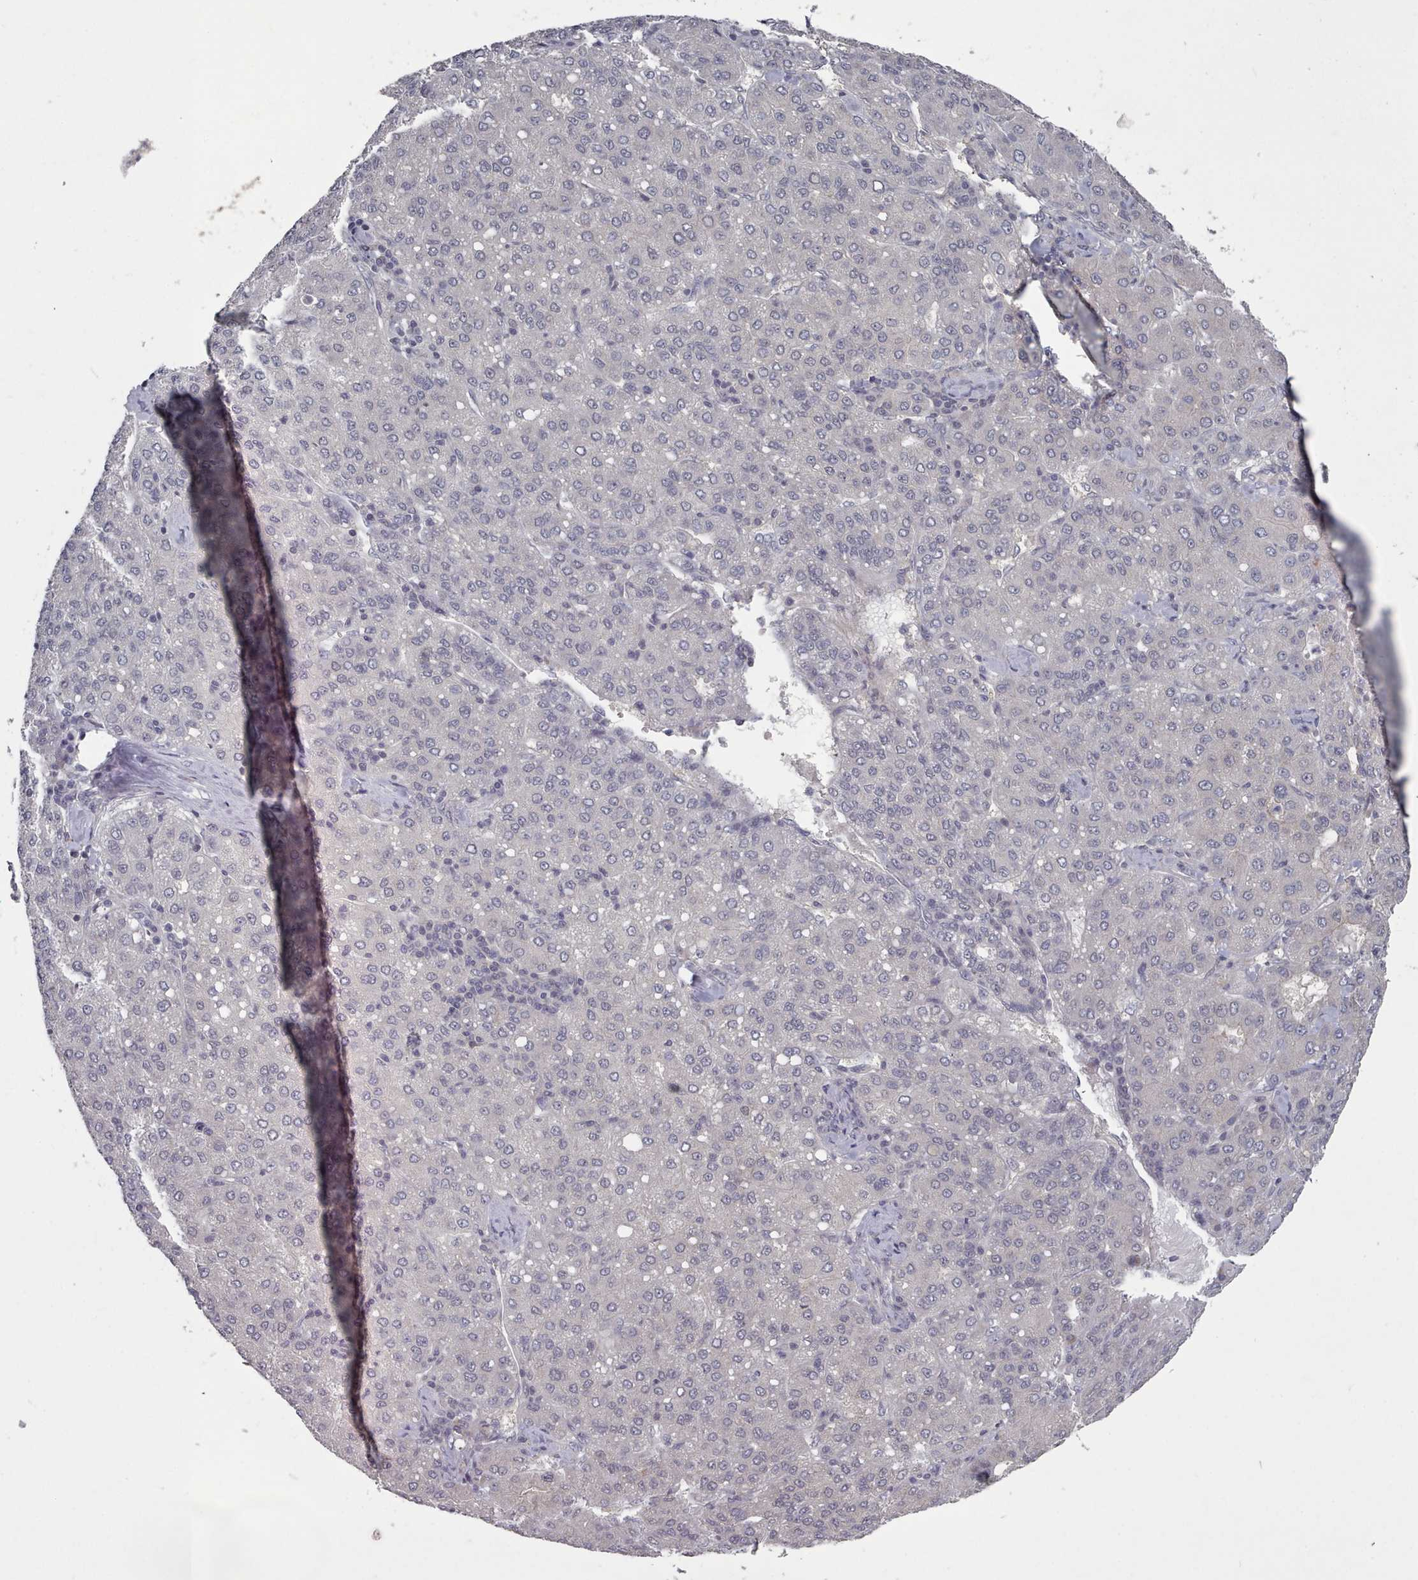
{"staining": {"intensity": "negative", "quantity": "none", "location": "none"}, "tissue": "liver cancer", "cell_type": "Tumor cells", "image_type": "cancer", "snomed": [{"axis": "morphology", "description": "Carcinoma, Hepatocellular, NOS"}, {"axis": "topography", "description": "Liver"}], "caption": "Tumor cells show no significant protein staining in liver cancer (hepatocellular carcinoma).", "gene": "HYAL3", "patient": {"sex": "male", "age": 65}}